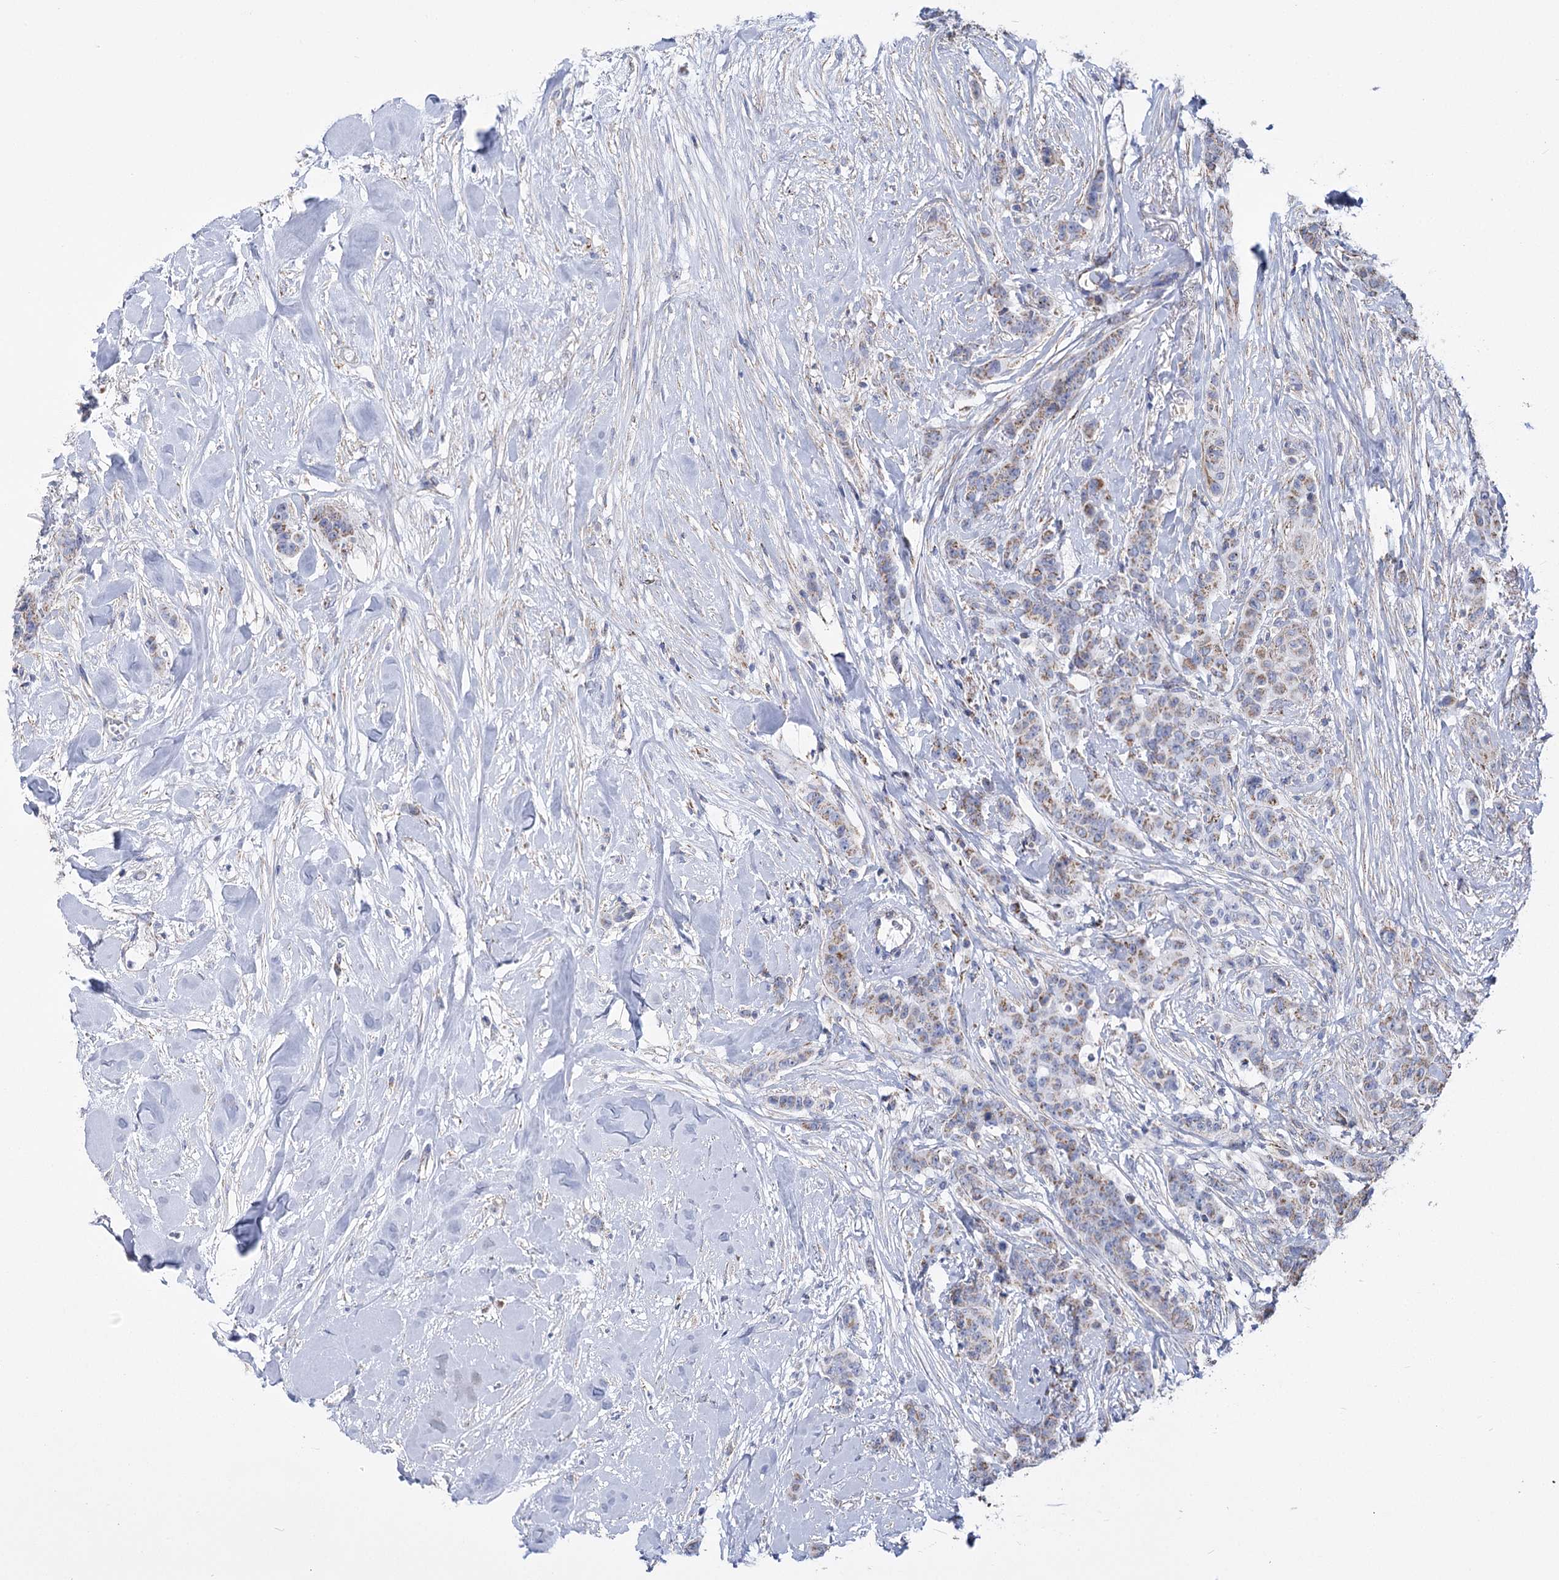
{"staining": {"intensity": "weak", "quantity": "25%-75%", "location": "cytoplasmic/membranous"}, "tissue": "breast cancer", "cell_type": "Tumor cells", "image_type": "cancer", "snomed": [{"axis": "morphology", "description": "Duct carcinoma"}, {"axis": "topography", "description": "Breast"}], "caption": "Weak cytoplasmic/membranous expression for a protein is seen in approximately 25%-75% of tumor cells of breast cancer using immunohistochemistry (IHC).", "gene": "PDHB", "patient": {"sex": "female", "age": 40}}